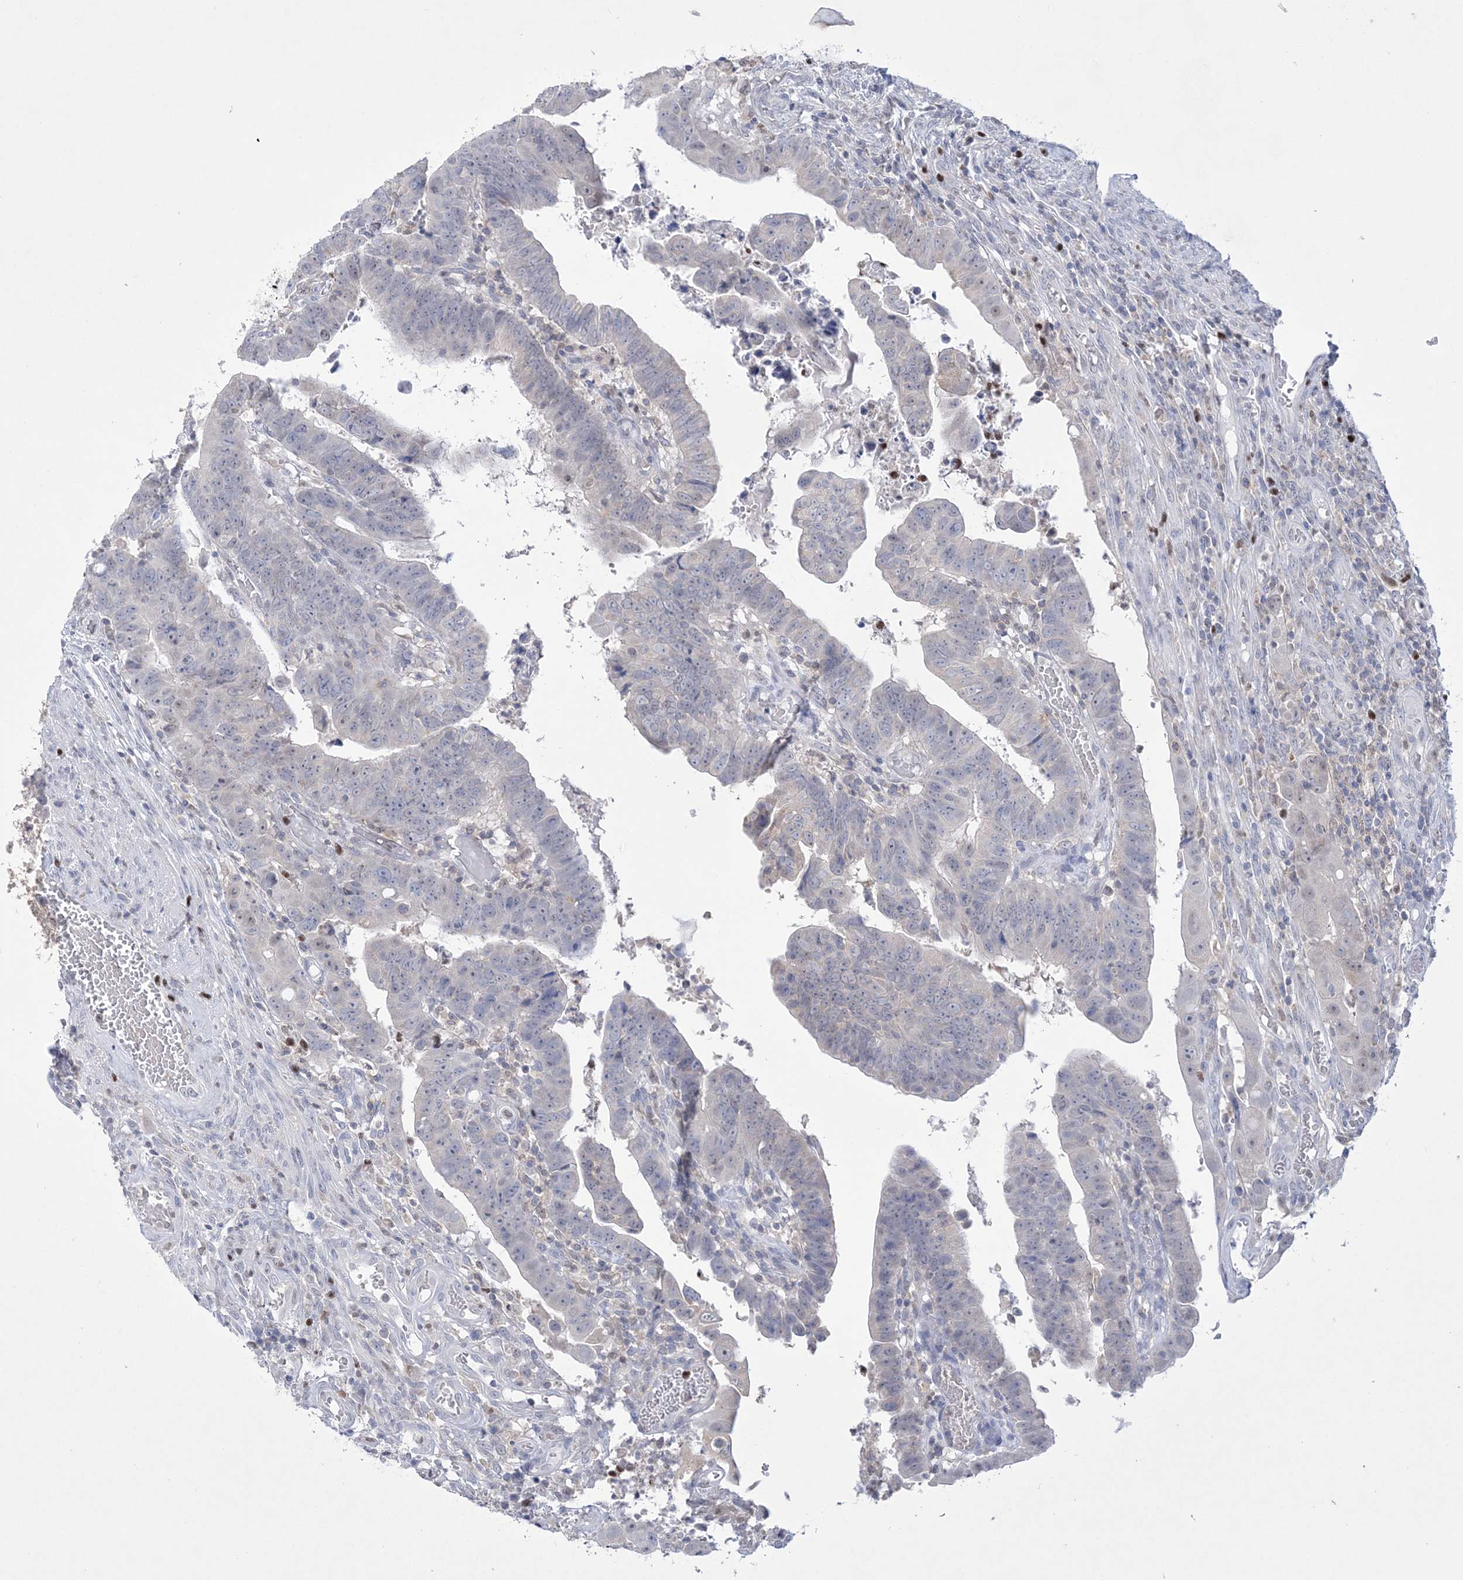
{"staining": {"intensity": "negative", "quantity": "none", "location": "none"}, "tissue": "colorectal cancer", "cell_type": "Tumor cells", "image_type": "cancer", "snomed": [{"axis": "morphology", "description": "Normal tissue, NOS"}, {"axis": "morphology", "description": "Adenocarcinoma, NOS"}, {"axis": "topography", "description": "Rectum"}], "caption": "This is an immunohistochemistry (IHC) image of human colorectal cancer. There is no staining in tumor cells.", "gene": "WDR27", "patient": {"sex": "female", "age": 65}}